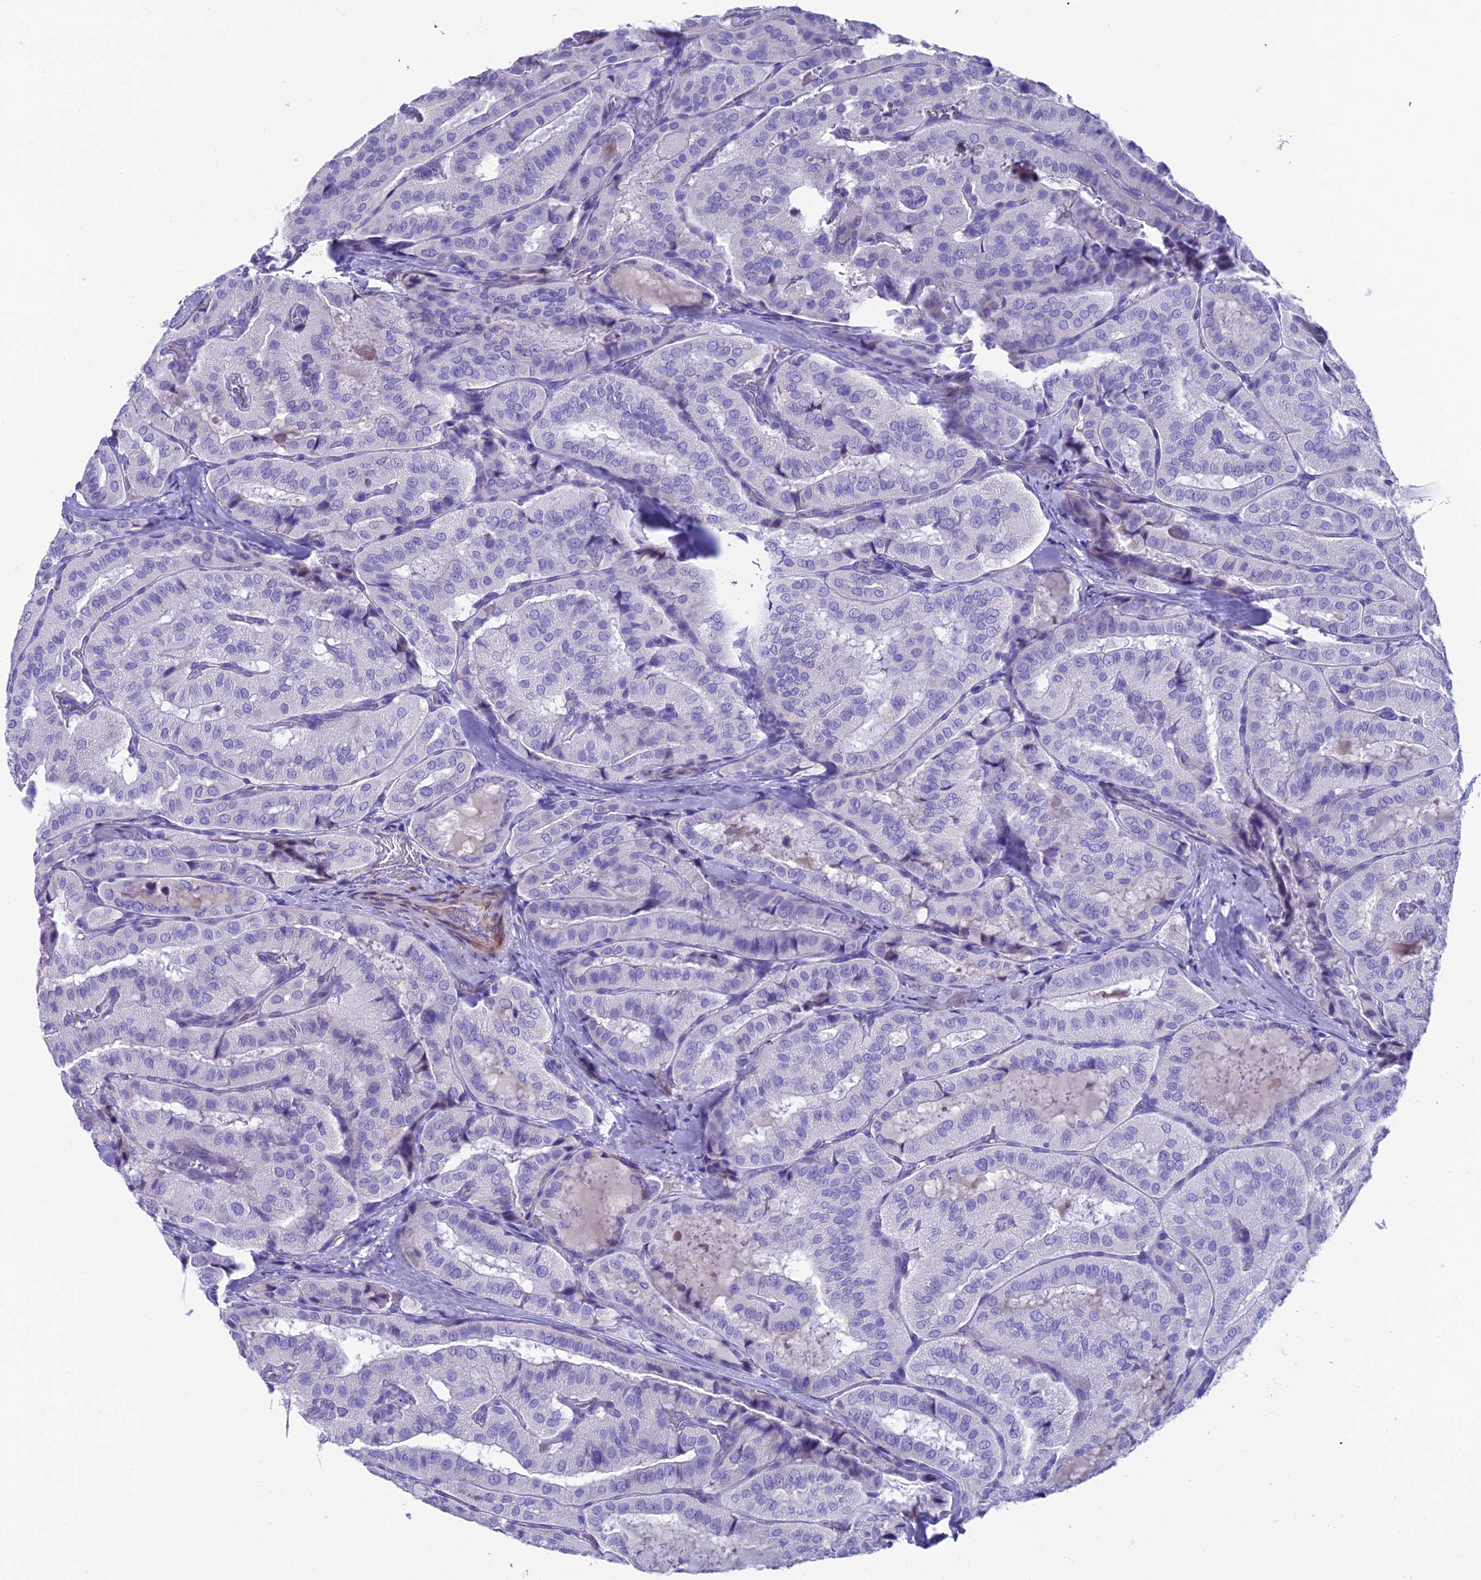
{"staining": {"intensity": "negative", "quantity": "none", "location": "none"}, "tissue": "thyroid cancer", "cell_type": "Tumor cells", "image_type": "cancer", "snomed": [{"axis": "morphology", "description": "Normal tissue, NOS"}, {"axis": "morphology", "description": "Papillary adenocarcinoma, NOS"}, {"axis": "topography", "description": "Thyroid gland"}], "caption": "A micrograph of papillary adenocarcinoma (thyroid) stained for a protein reveals no brown staining in tumor cells.", "gene": "GNG11", "patient": {"sex": "female", "age": 59}}